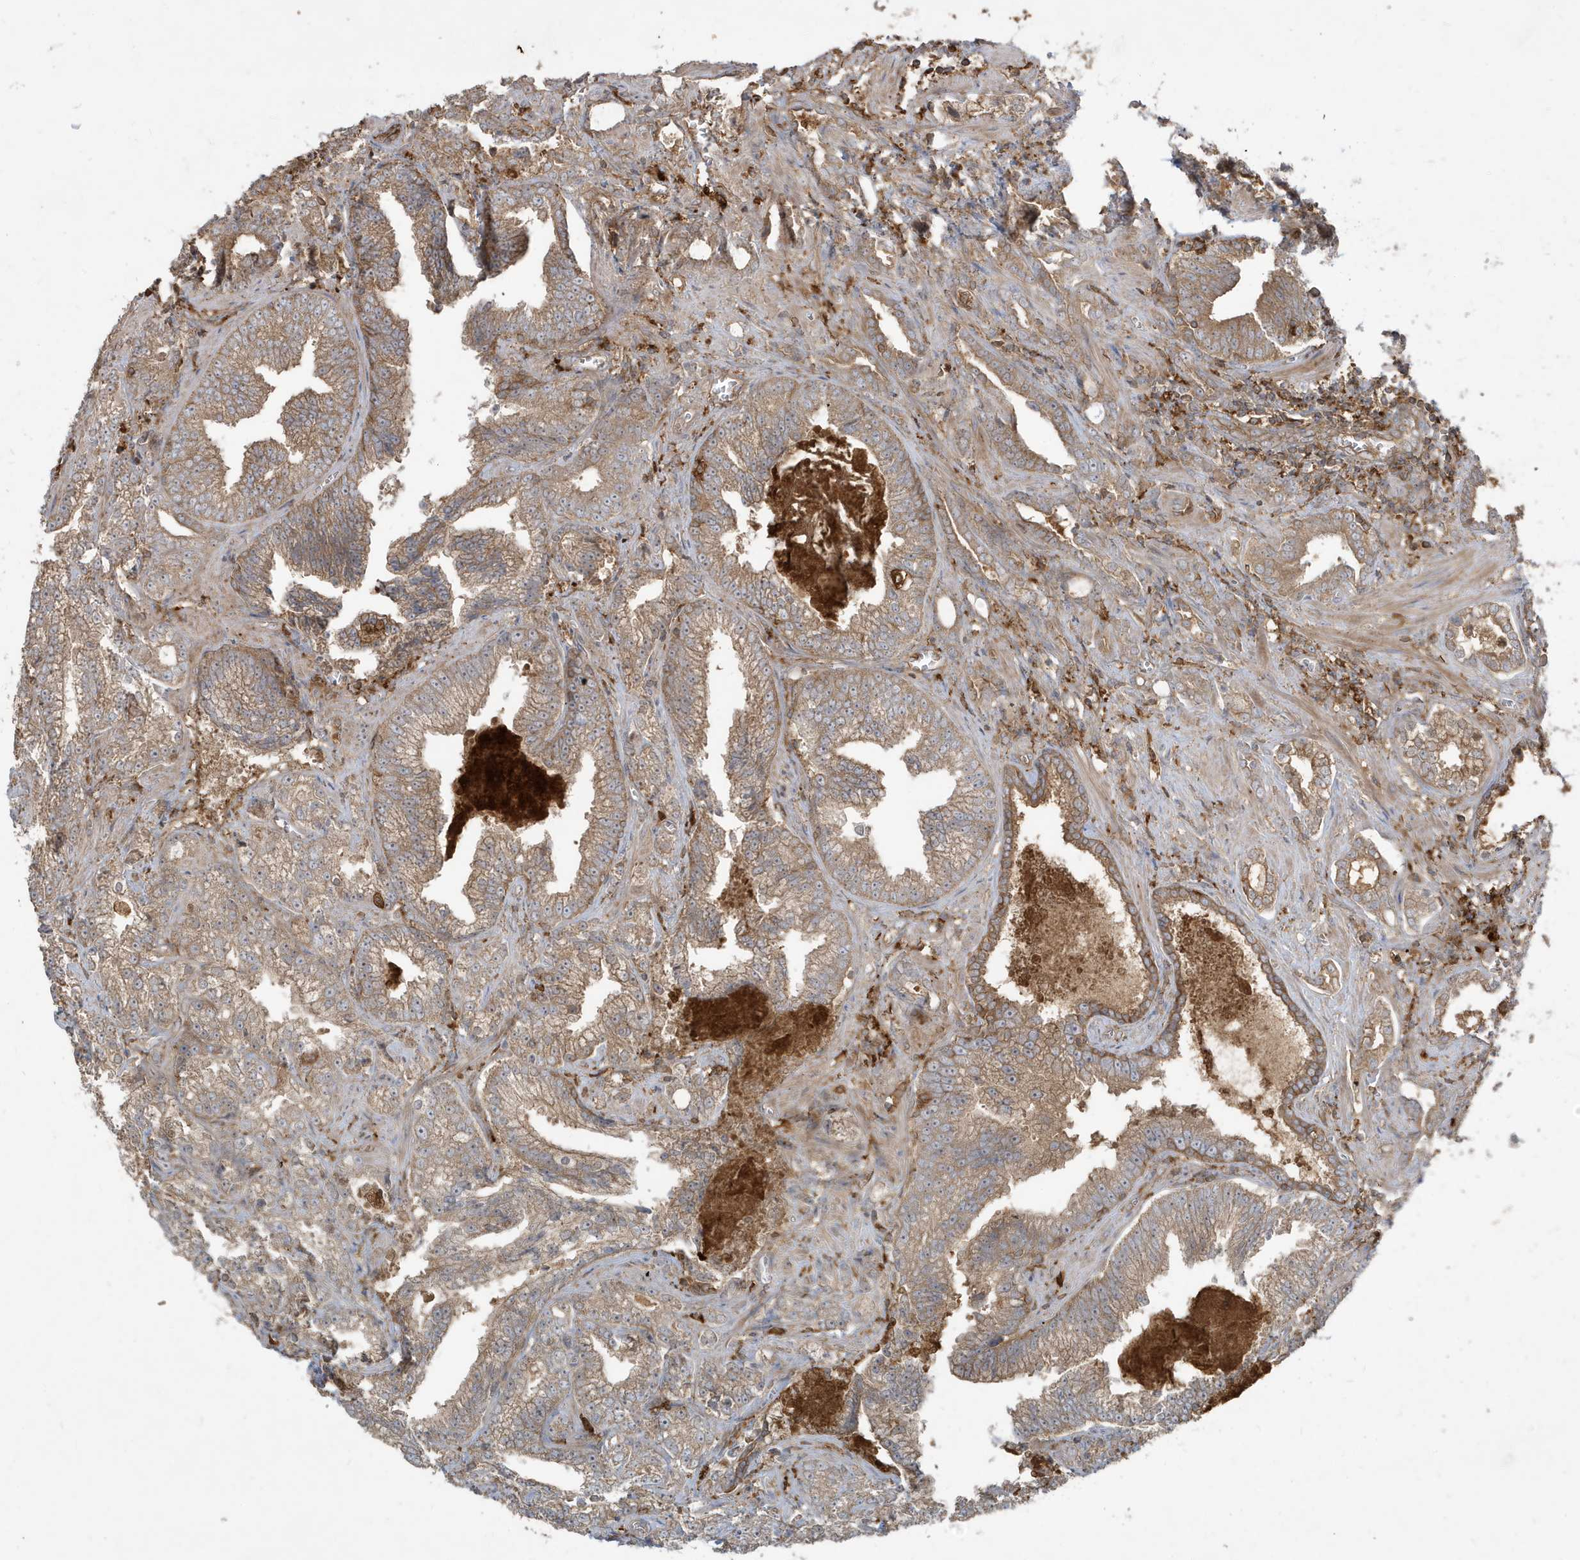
{"staining": {"intensity": "moderate", "quantity": ">75%", "location": "cytoplasmic/membranous"}, "tissue": "prostate cancer", "cell_type": "Tumor cells", "image_type": "cancer", "snomed": [{"axis": "morphology", "description": "Adenocarcinoma, High grade"}, {"axis": "topography", "description": "Prostate and seminal vesicle, NOS"}], "caption": "DAB (3,3'-diaminobenzidine) immunohistochemical staining of prostate cancer (adenocarcinoma (high-grade)) reveals moderate cytoplasmic/membranous protein positivity in approximately >75% of tumor cells.", "gene": "ABTB1", "patient": {"sex": "male", "age": 67}}